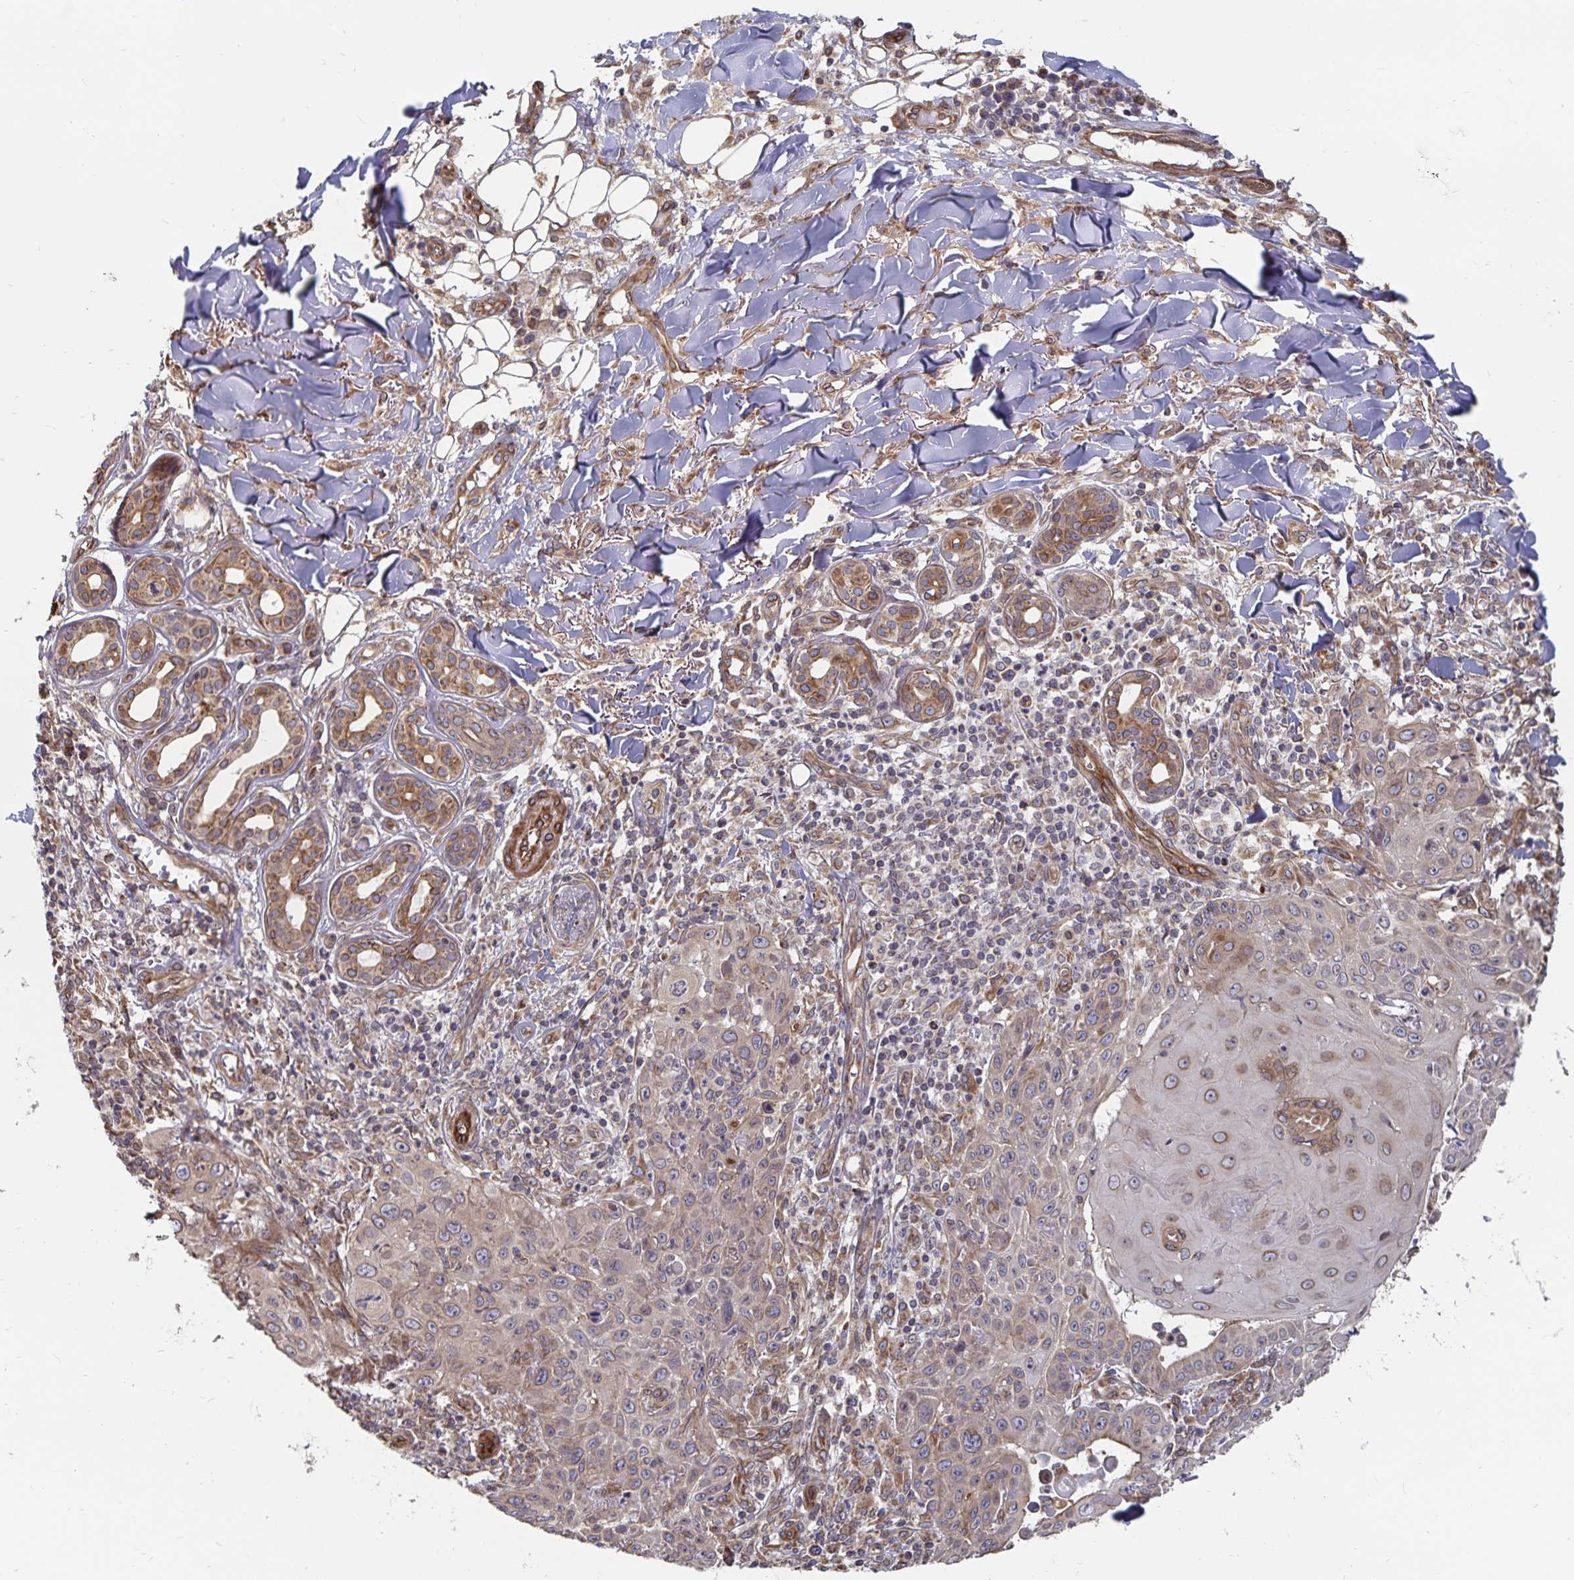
{"staining": {"intensity": "weak", "quantity": "<25%", "location": "cytoplasmic/membranous"}, "tissue": "skin cancer", "cell_type": "Tumor cells", "image_type": "cancer", "snomed": [{"axis": "morphology", "description": "Squamous cell carcinoma, NOS"}, {"axis": "topography", "description": "Skin"}], "caption": "An immunohistochemistry (IHC) image of skin cancer is shown. There is no staining in tumor cells of skin cancer.", "gene": "BCAP29", "patient": {"sex": "male", "age": 75}}